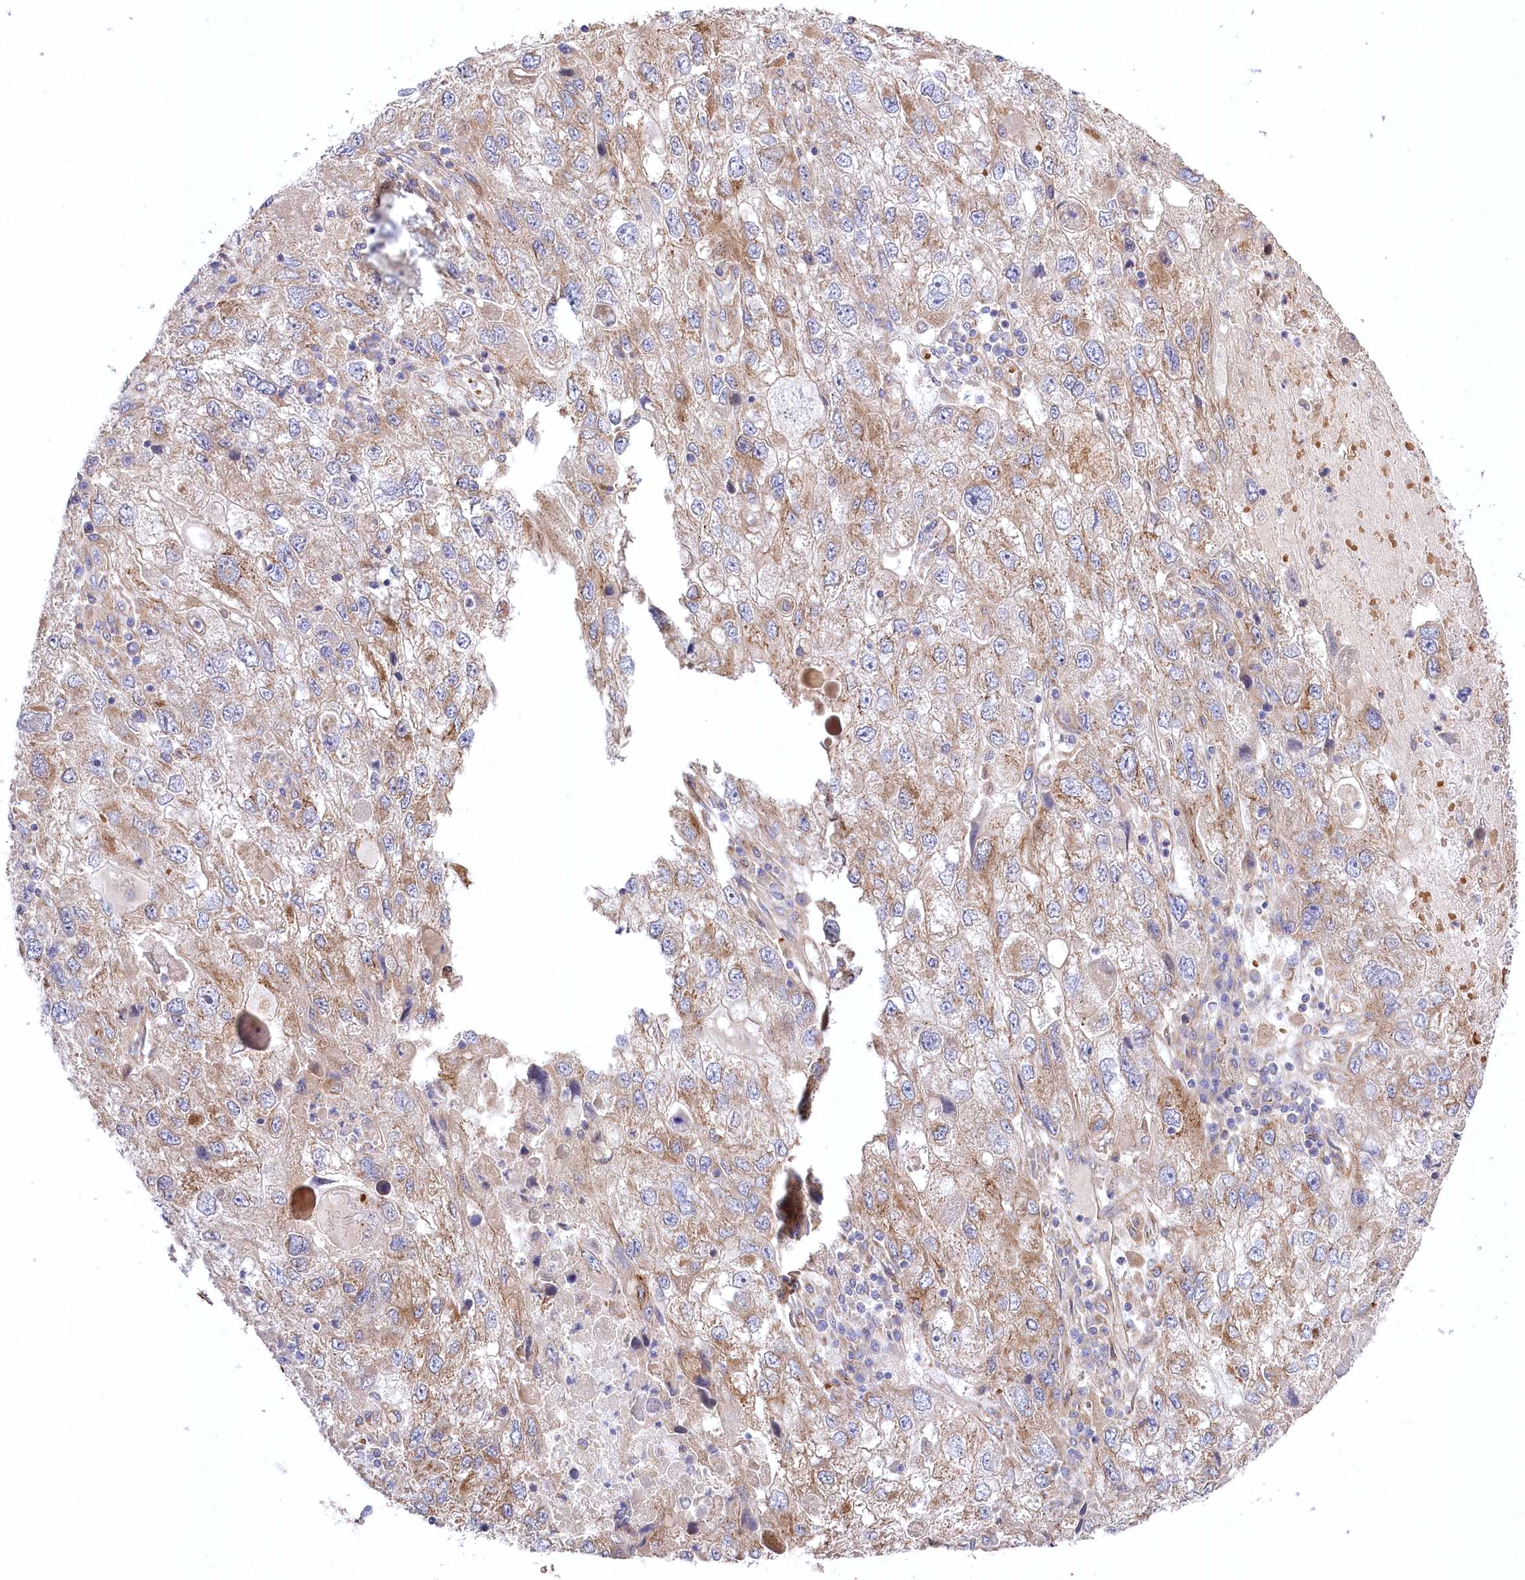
{"staining": {"intensity": "moderate", "quantity": ">75%", "location": "cytoplasmic/membranous"}, "tissue": "endometrial cancer", "cell_type": "Tumor cells", "image_type": "cancer", "snomed": [{"axis": "morphology", "description": "Adenocarcinoma, NOS"}, {"axis": "topography", "description": "Endometrium"}], "caption": "Protein expression analysis of adenocarcinoma (endometrial) shows moderate cytoplasmic/membranous positivity in about >75% of tumor cells.", "gene": "TRUB1", "patient": {"sex": "female", "age": 49}}